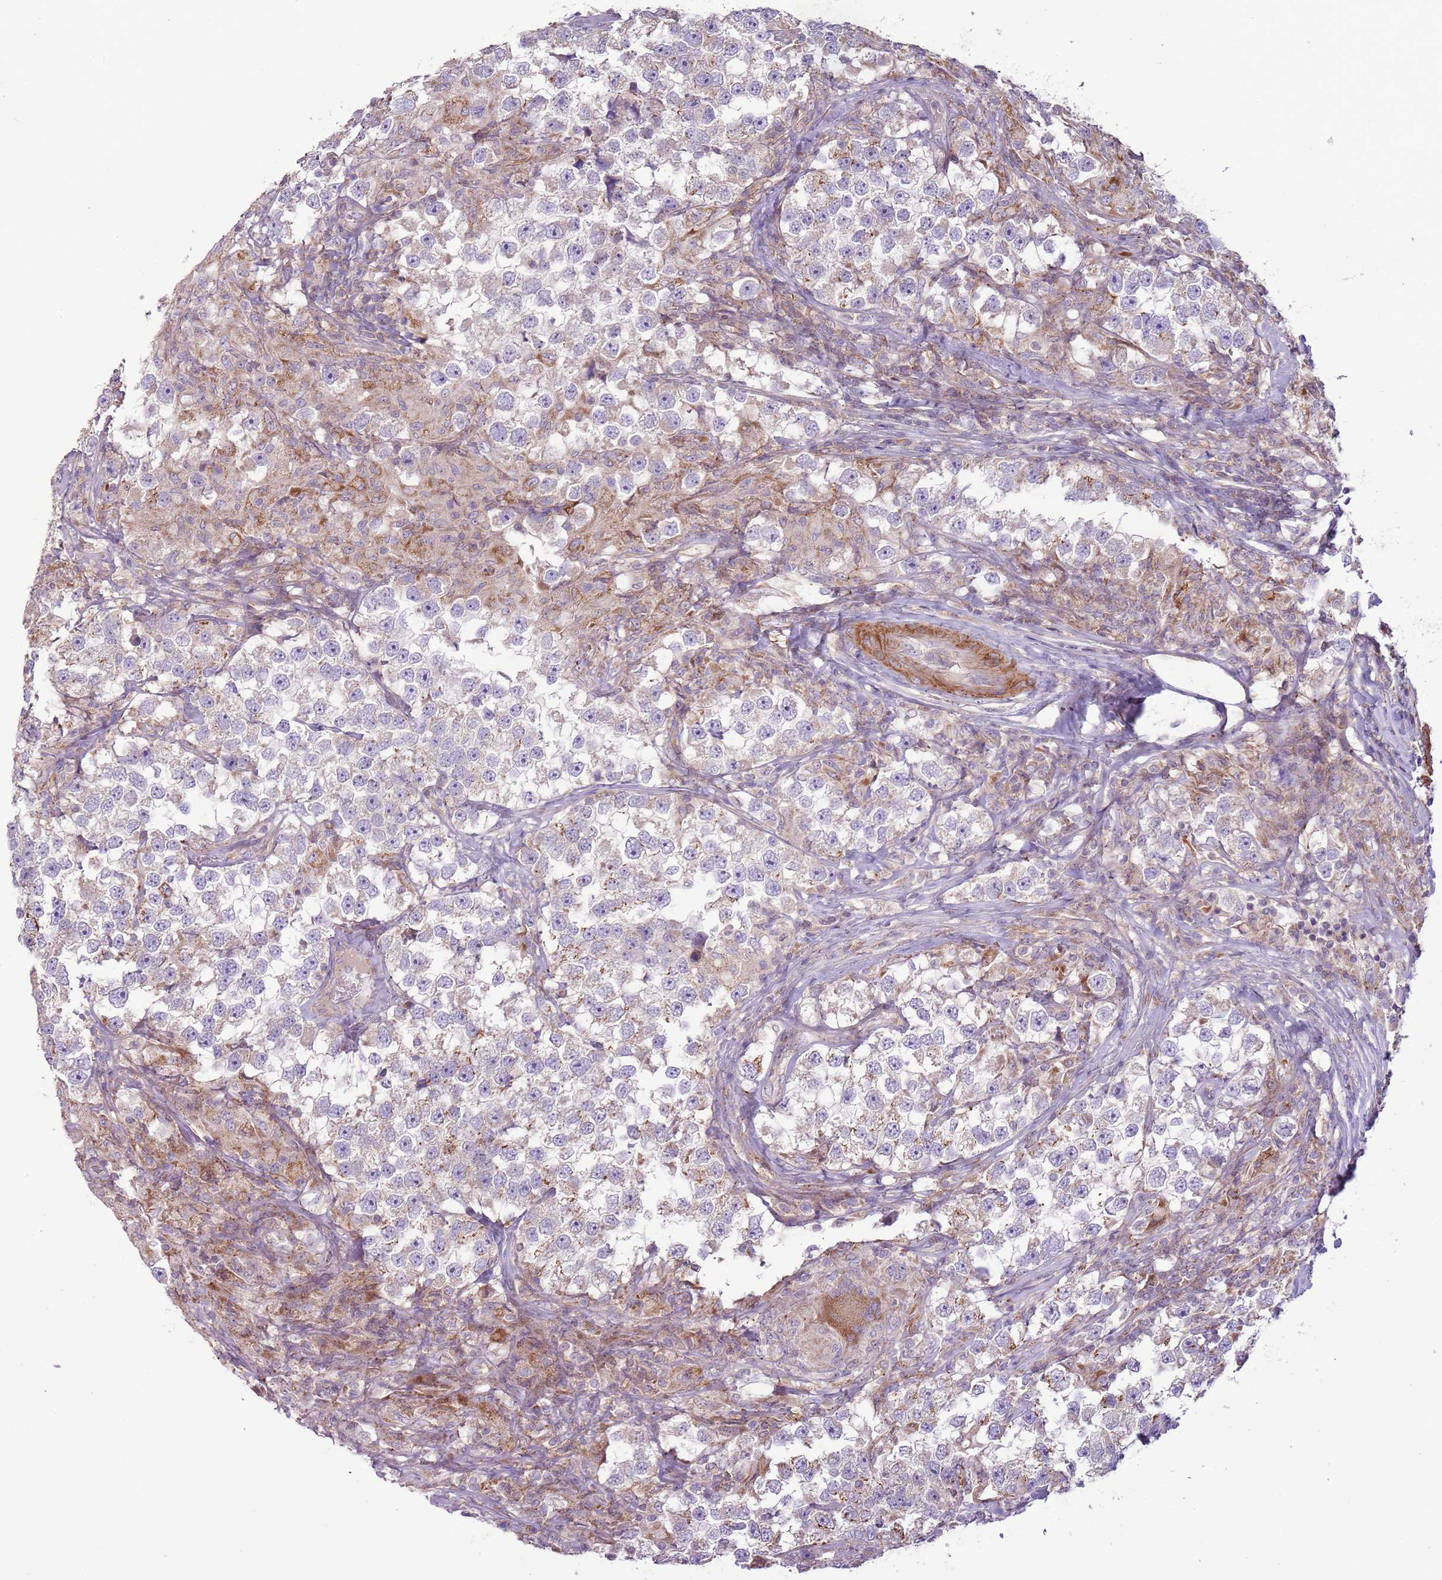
{"staining": {"intensity": "moderate", "quantity": "<25%", "location": "cytoplasmic/membranous"}, "tissue": "testis cancer", "cell_type": "Tumor cells", "image_type": "cancer", "snomed": [{"axis": "morphology", "description": "Seminoma, NOS"}, {"axis": "topography", "description": "Testis"}], "caption": "The histopathology image reveals a brown stain indicating the presence of a protein in the cytoplasmic/membranous of tumor cells in testis seminoma. (DAB IHC, brown staining for protein, blue staining for nuclei).", "gene": "DTD2", "patient": {"sex": "male", "age": 46}}